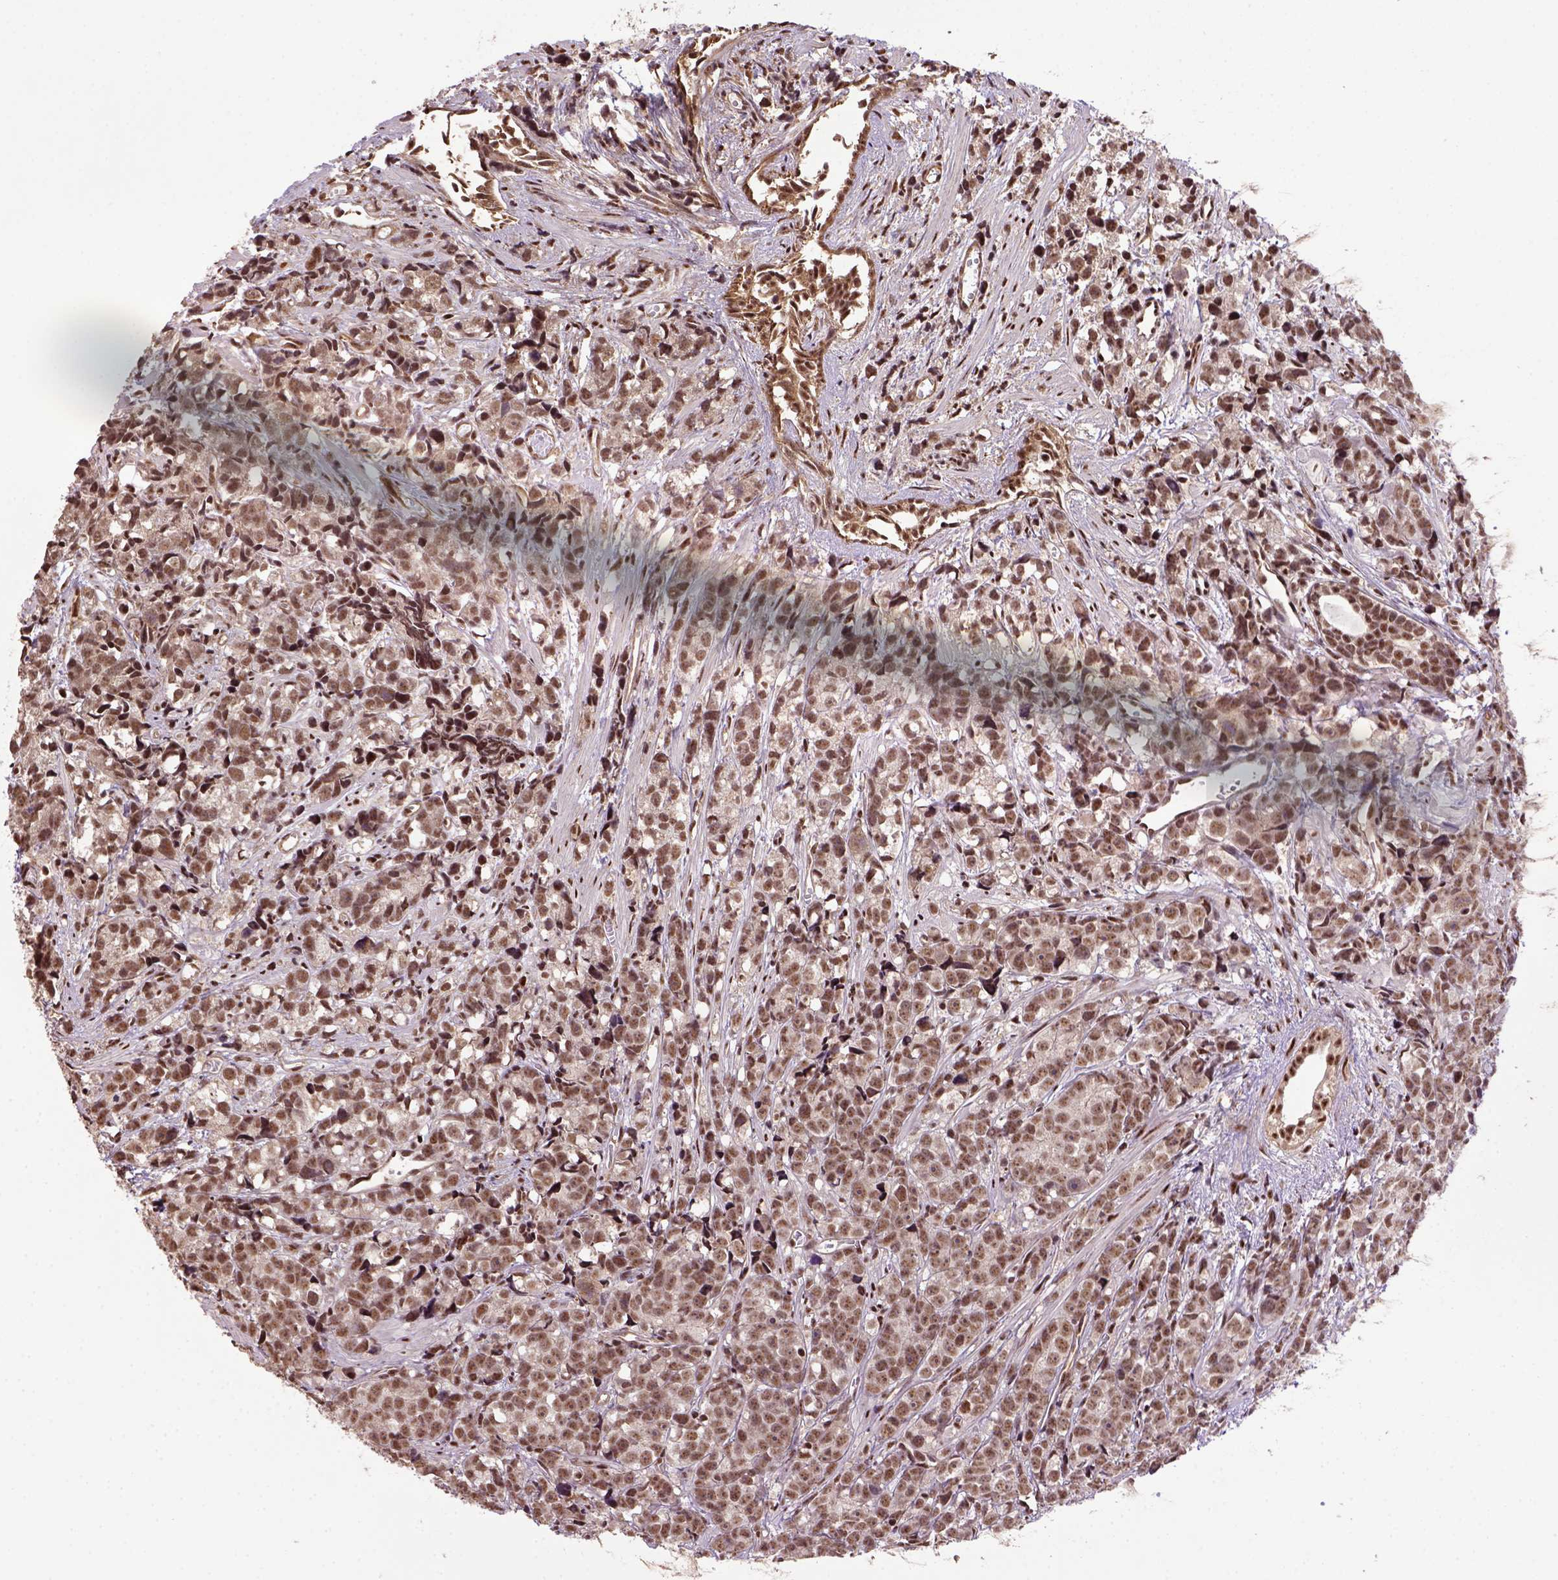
{"staining": {"intensity": "moderate", "quantity": ">75%", "location": "nuclear"}, "tissue": "prostate cancer", "cell_type": "Tumor cells", "image_type": "cancer", "snomed": [{"axis": "morphology", "description": "Adenocarcinoma, High grade"}, {"axis": "topography", "description": "Prostate"}], "caption": "Immunohistochemistry staining of prostate cancer, which demonstrates medium levels of moderate nuclear expression in about >75% of tumor cells indicating moderate nuclear protein positivity. The staining was performed using DAB (brown) for protein detection and nuclei were counterstained in hematoxylin (blue).", "gene": "PPIG", "patient": {"sex": "male", "age": 77}}